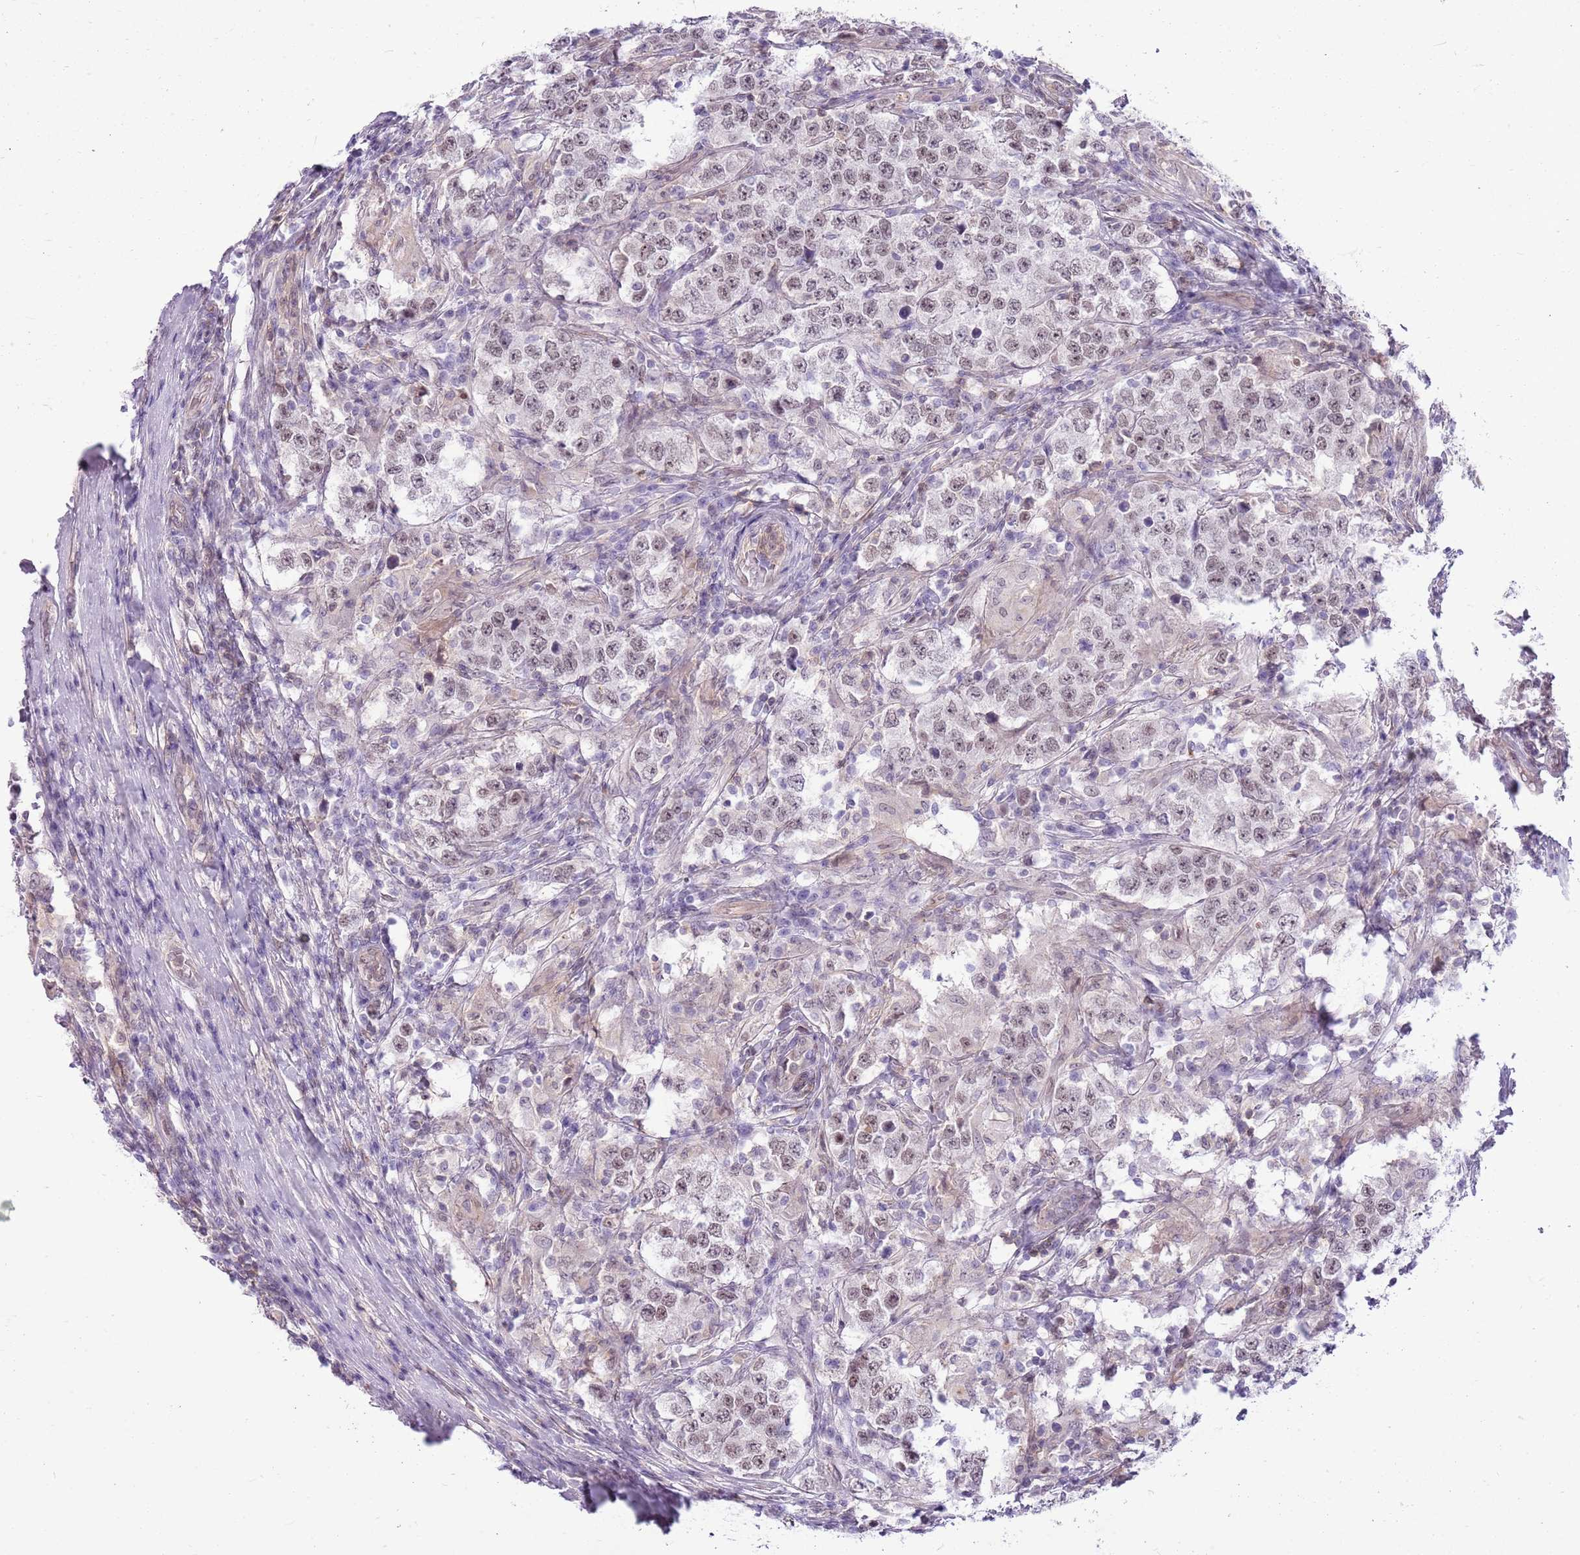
{"staining": {"intensity": "weak", "quantity": "25%-75%", "location": "nuclear"}, "tissue": "testis cancer", "cell_type": "Tumor cells", "image_type": "cancer", "snomed": [{"axis": "morphology", "description": "Seminoma, NOS"}, {"axis": "morphology", "description": "Carcinoma, Embryonal, NOS"}, {"axis": "topography", "description": "Testis"}], "caption": "Brown immunohistochemical staining in testis embryonal carcinoma exhibits weak nuclear staining in approximately 25%-75% of tumor cells.", "gene": "DHX32", "patient": {"sex": "male", "age": 41}}